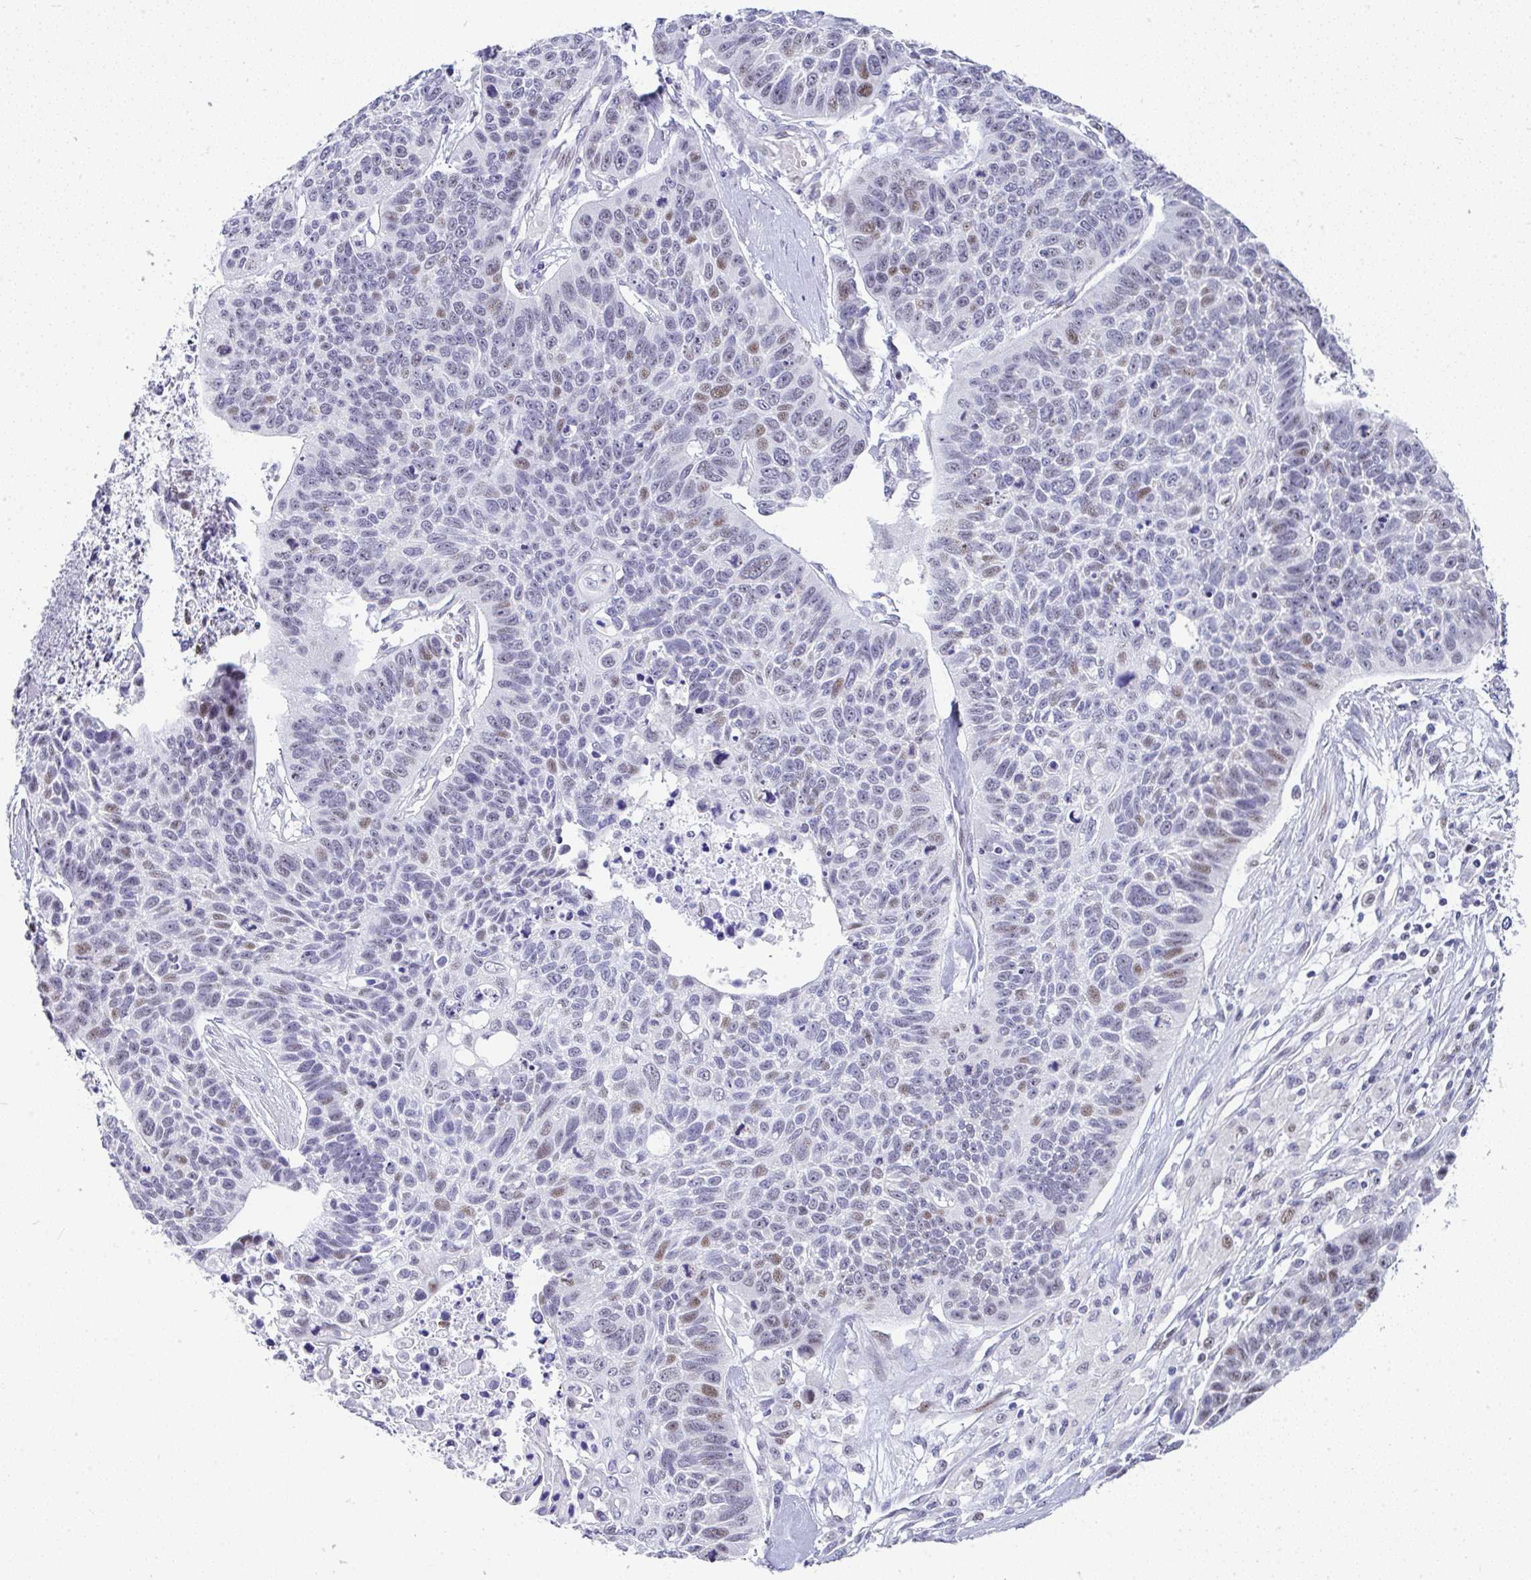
{"staining": {"intensity": "moderate", "quantity": "<25%", "location": "nuclear"}, "tissue": "lung cancer", "cell_type": "Tumor cells", "image_type": "cancer", "snomed": [{"axis": "morphology", "description": "Squamous cell carcinoma, NOS"}, {"axis": "topography", "description": "Lung"}], "caption": "Lung squamous cell carcinoma stained for a protein exhibits moderate nuclear positivity in tumor cells. The protein of interest is shown in brown color, while the nuclei are stained blue.", "gene": "NR1D2", "patient": {"sex": "male", "age": 62}}